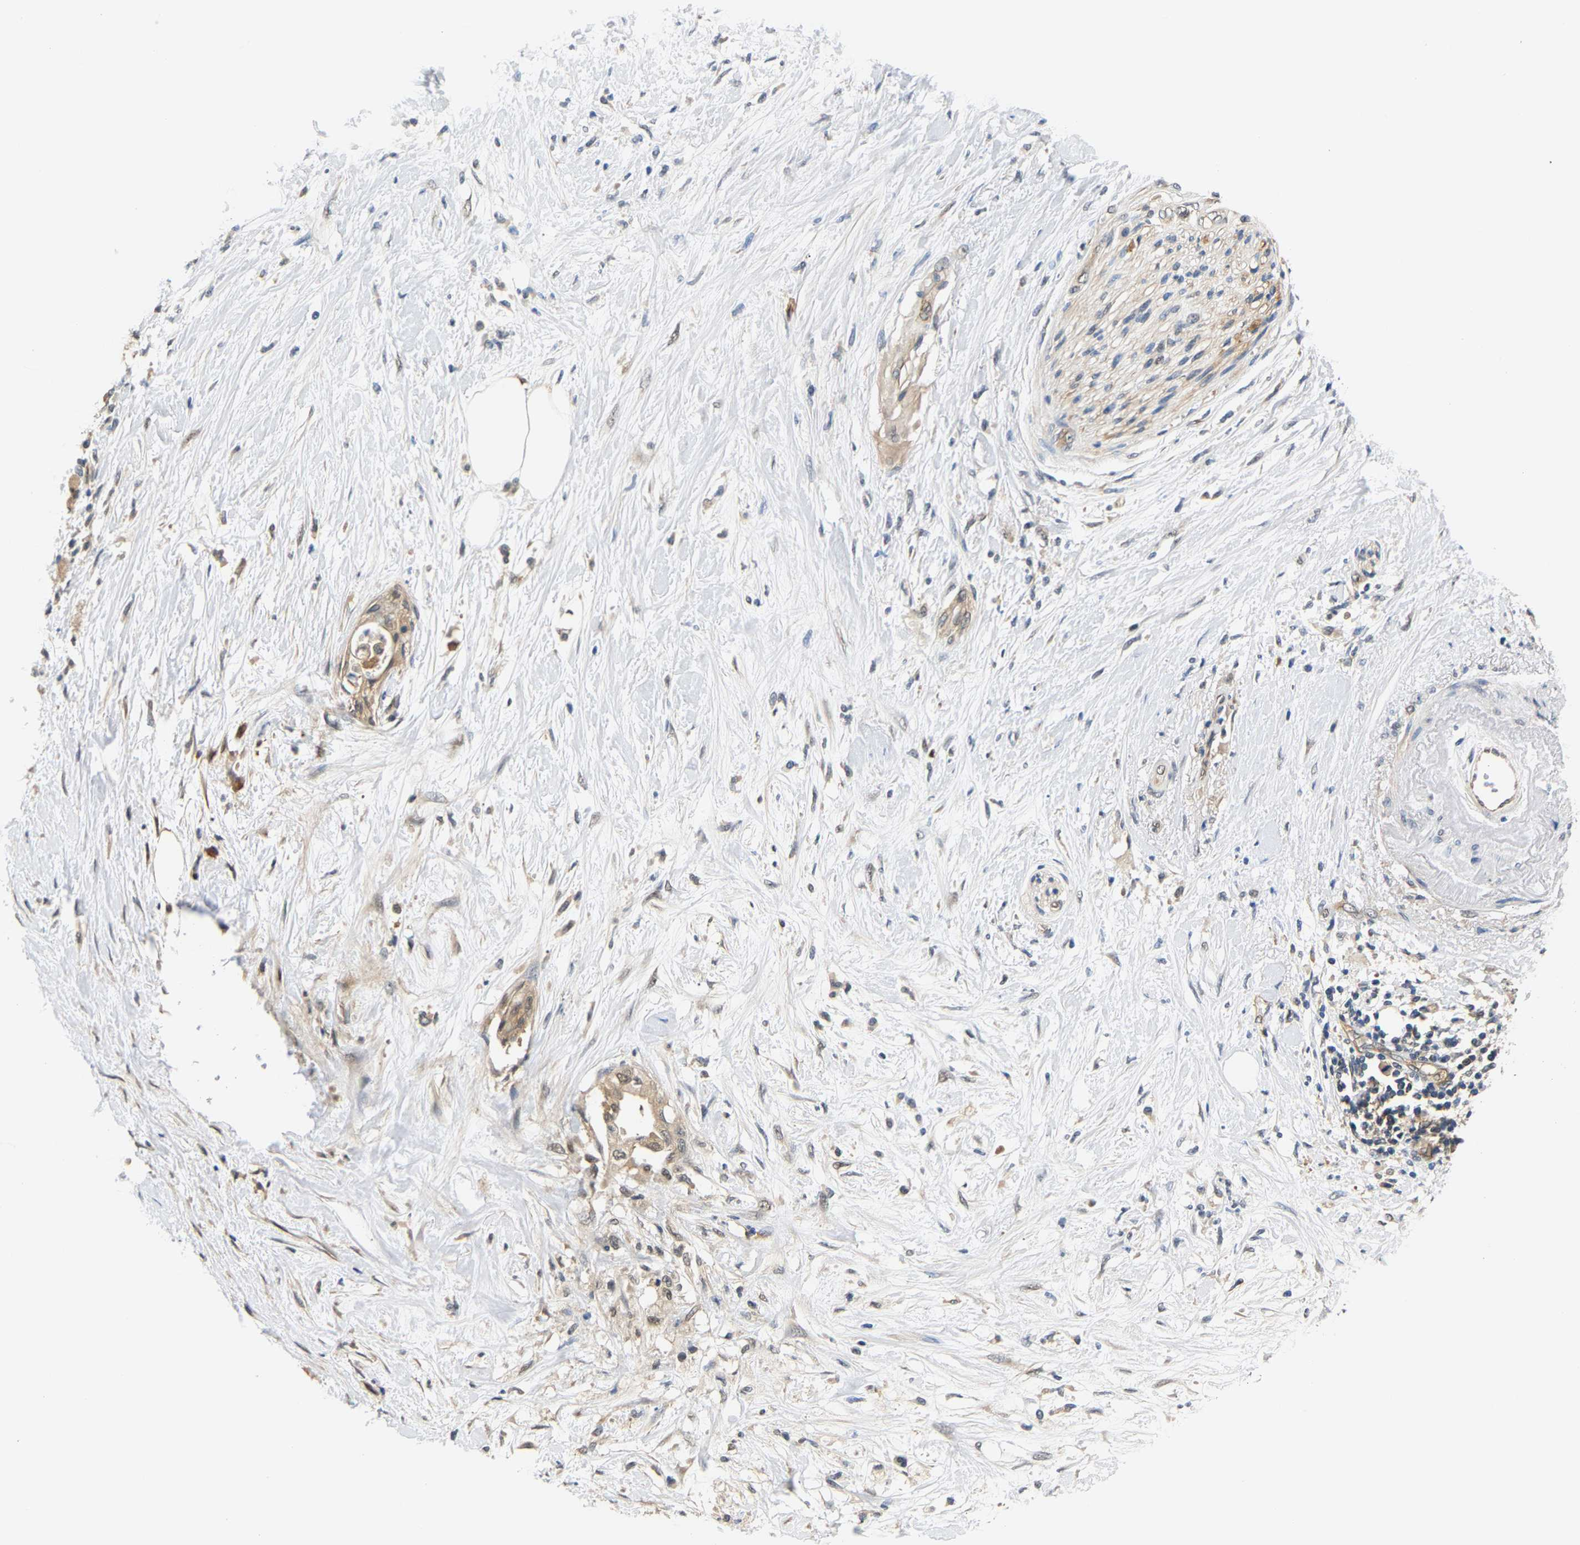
{"staining": {"intensity": "weak", "quantity": ">75%", "location": "cytoplasmic/membranous"}, "tissue": "pancreatic cancer", "cell_type": "Tumor cells", "image_type": "cancer", "snomed": [{"axis": "morphology", "description": "Normal tissue, NOS"}, {"axis": "morphology", "description": "Adenocarcinoma, NOS"}, {"axis": "topography", "description": "Pancreas"}, {"axis": "topography", "description": "Duodenum"}], "caption": "Protein staining demonstrates weak cytoplasmic/membranous positivity in about >75% of tumor cells in pancreatic cancer (adenocarcinoma). The staining is performed using DAB (3,3'-diaminobenzidine) brown chromogen to label protein expression. The nuclei are counter-stained blue using hematoxylin.", "gene": "ARHGEF12", "patient": {"sex": "female", "age": 60}}